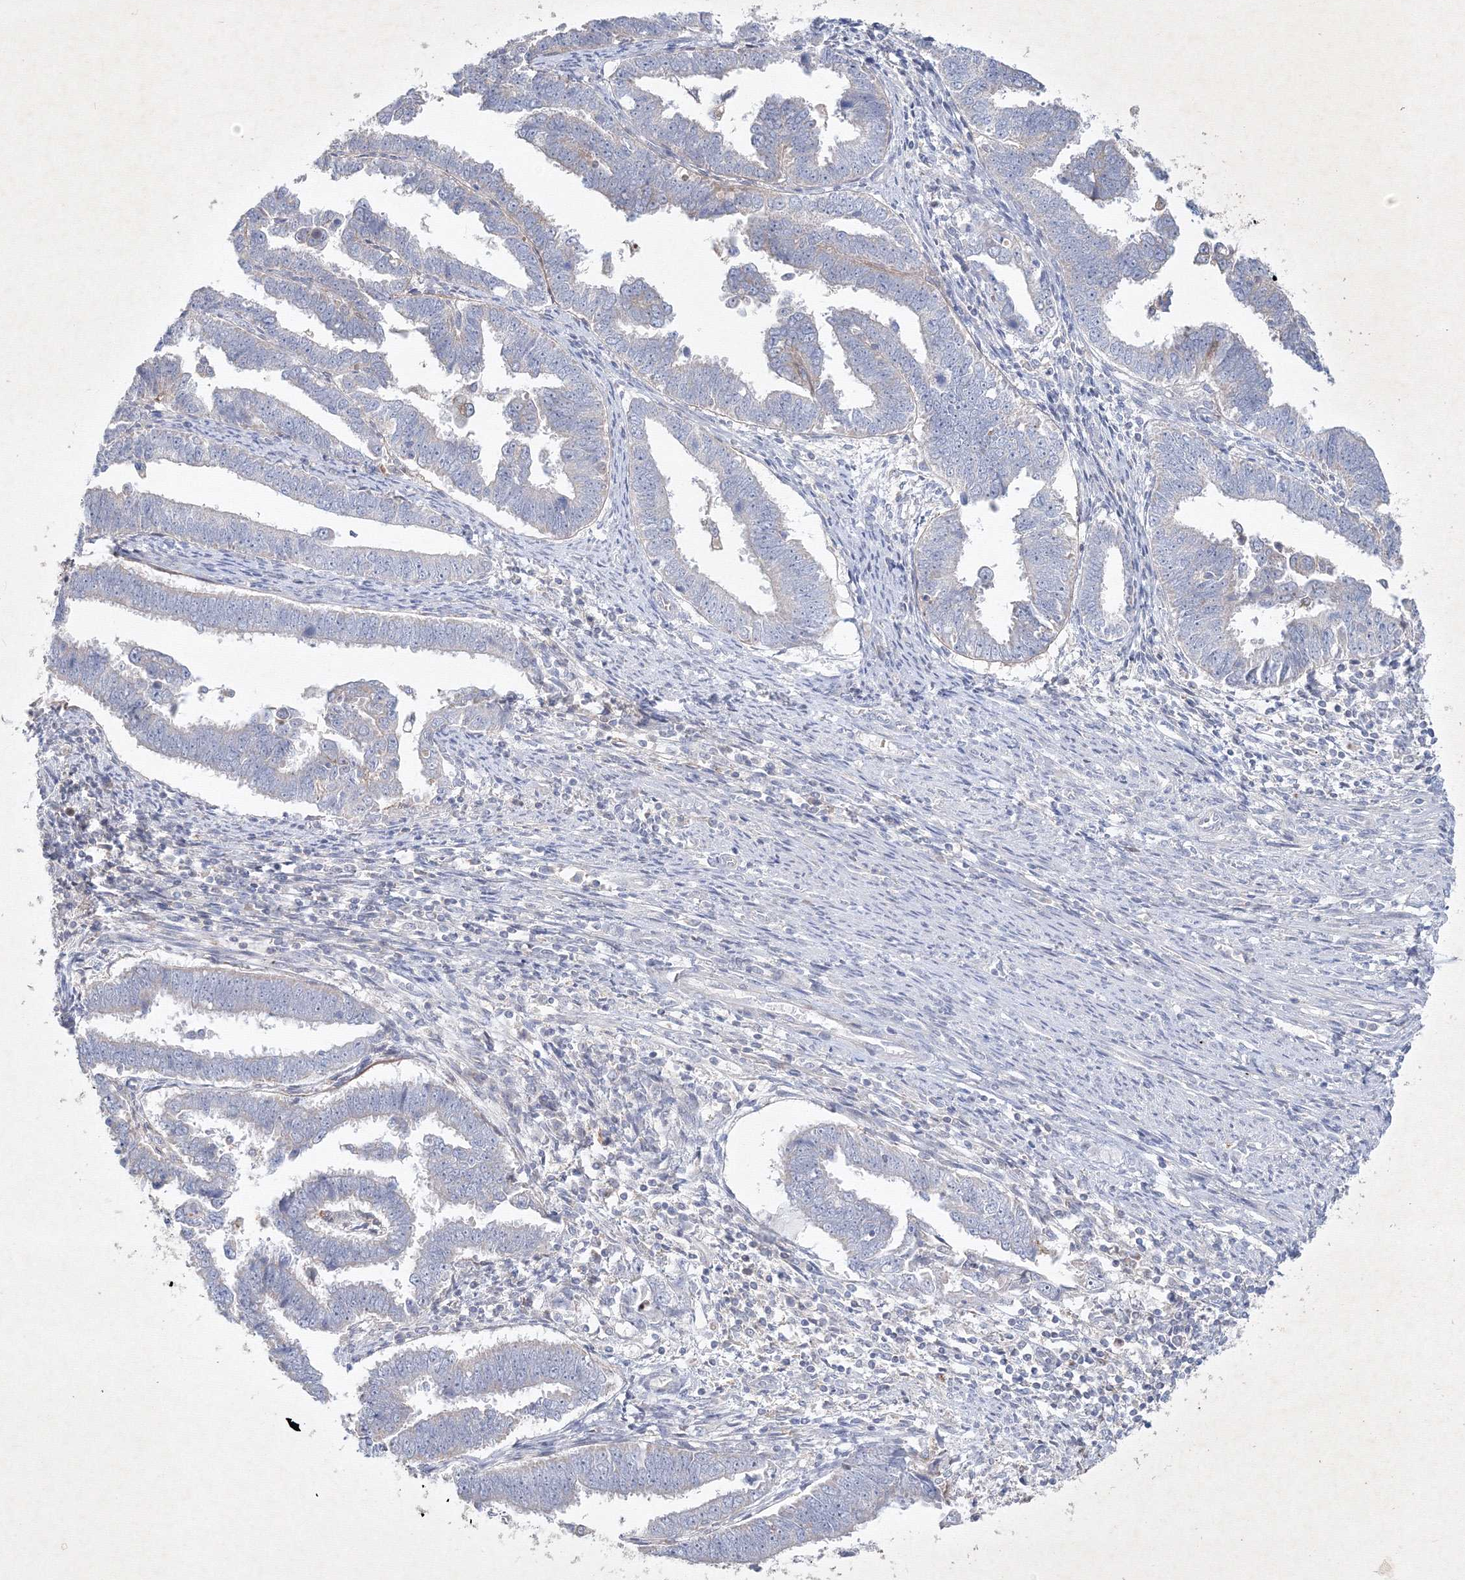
{"staining": {"intensity": "negative", "quantity": "none", "location": "none"}, "tissue": "endometrial cancer", "cell_type": "Tumor cells", "image_type": "cancer", "snomed": [{"axis": "morphology", "description": "Adenocarcinoma, NOS"}, {"axis": "topography", "description": "Endometrium"}], "caption": "A histopathology image of human adenocarcinoma (endometrial) is negative for staining in tumor cells.", "gene": "CXXC4", "patient": {"sex": "female", "age": 75}}